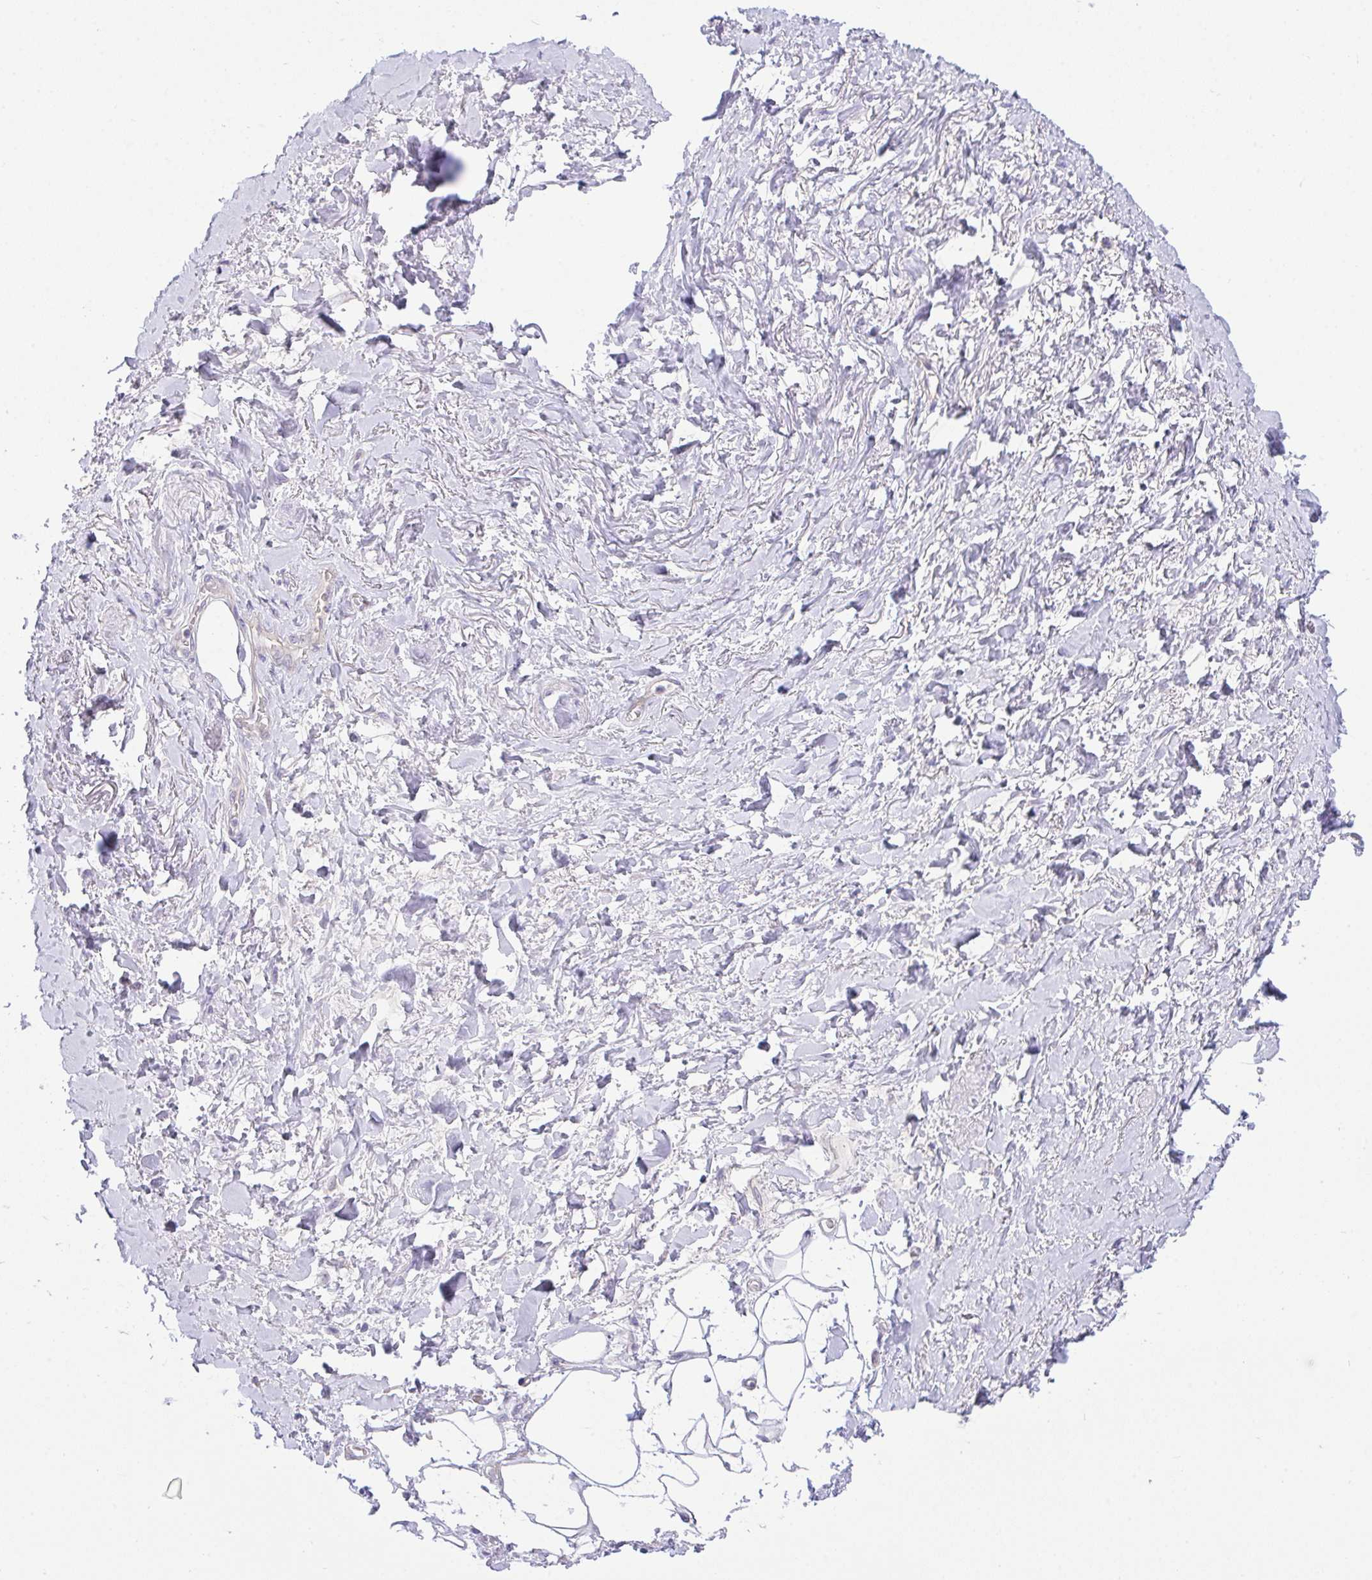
{"staining": {"intensity": "negative", "quantity": "none", "location": "none"}, "tissue": "adipose tissue", "cell_type": "Adipocytes", "image_type": "normal", "snomed": [{"axis": "morphology", "description": "Normal tissue, NOS"}, {"axis": "topography", "description": "Vagina"}, {"axis": "topography", "description": "Peripheral nerve tissue"}], "caption": "IHC image of benign adipose tissue: human adipose tissue stained with DAB demonstrates no significant protein positivity in adipocytes. Brightfield microscopy of immunohistochemistry (IHC) stained with DAB (brown) and hematoxylin (blue), captured at high magnification.", "gene": "HOXD12", "patient": {"sex": "female", "age": 71}}